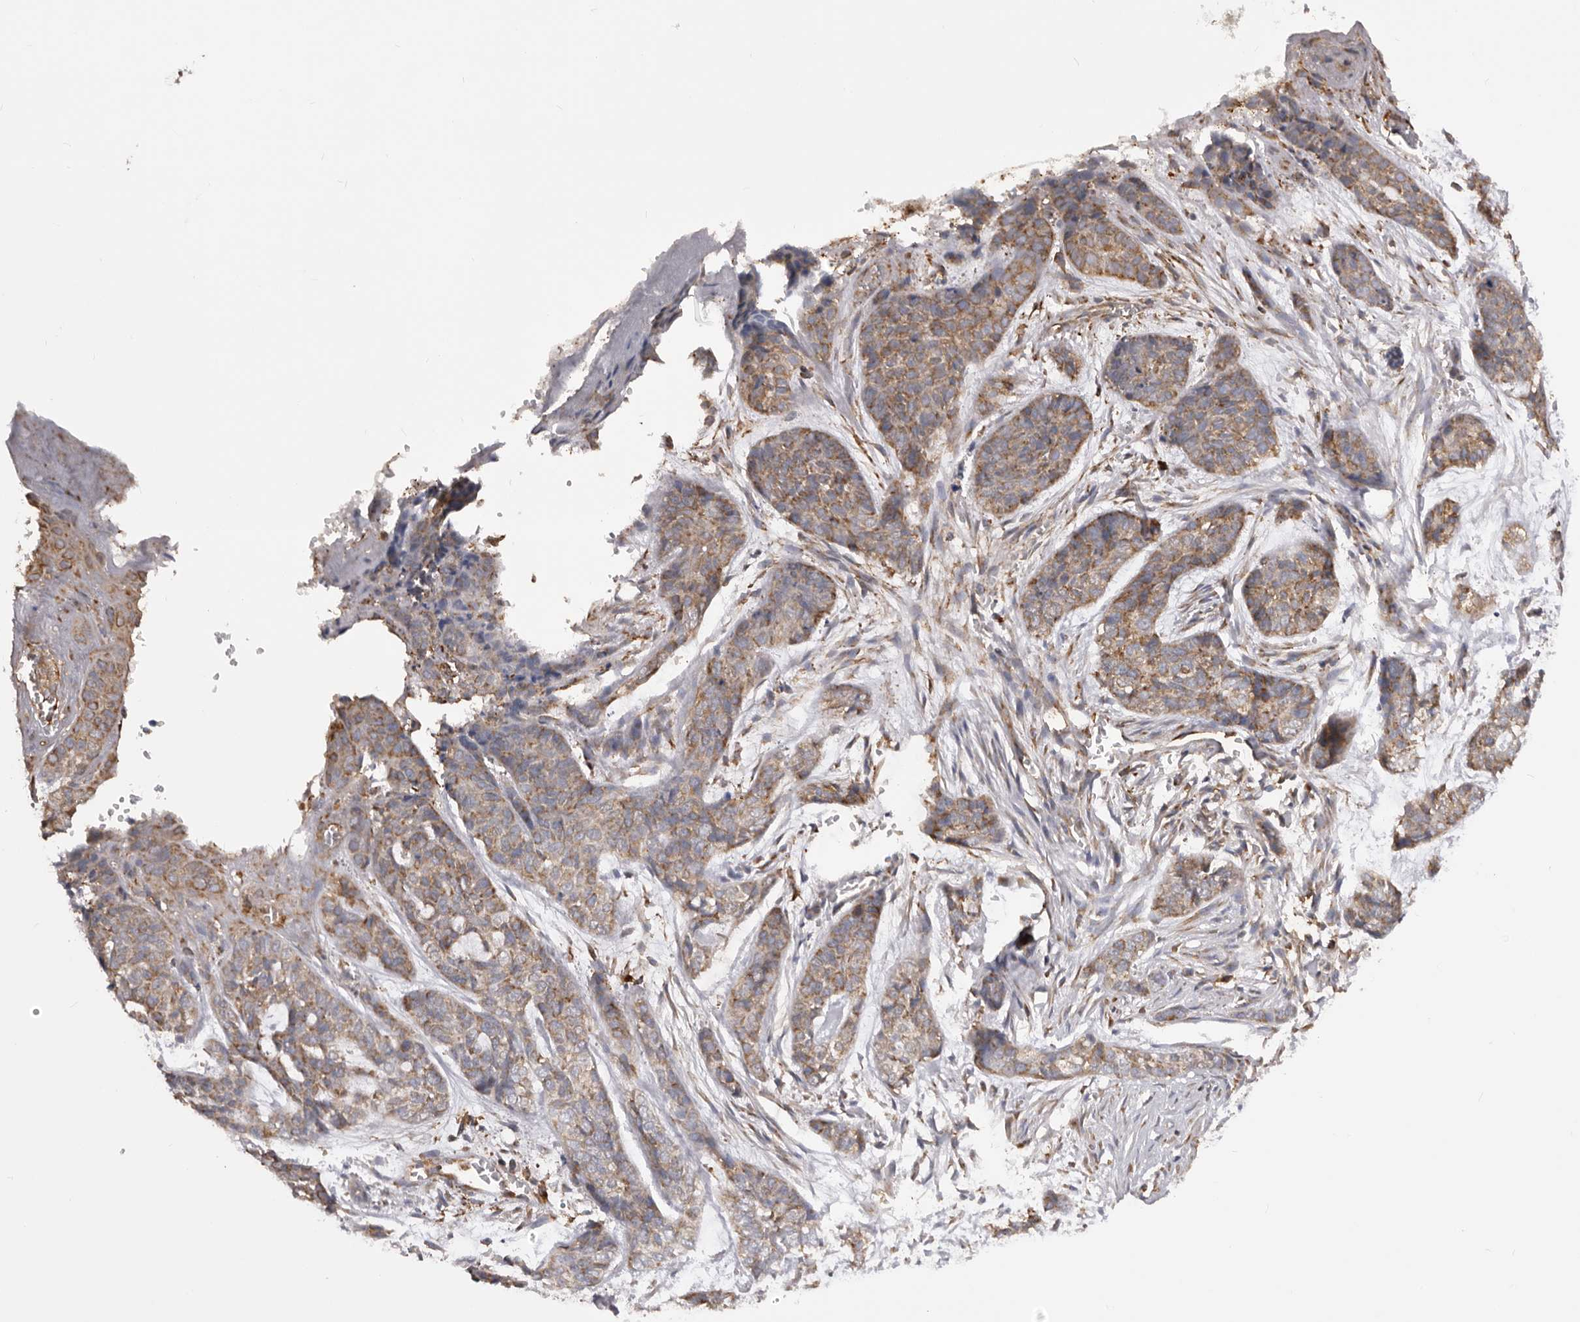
{"staining": {"intensity": "moderate", "quantity": ">75%", "location": "cytoplasmic/membranous"}, "tissue": "skin cancer", "cell_type": "Tumor cells", "image_type": "cancer", "snomed": [{"axis": "morphology", "description": "Basal cell carcinoma"}, {"axis": "topography", "description": "Skin"}], "caption": "Immunohistochemical staining of human basal cell carcinoma (skin) shows medium levels of moderate cytoplasmic/membranous protein expression in approximately >75% of tumor cells.", "gene": "QRSL1", "patient": {"sex": "female", "age": 64}}